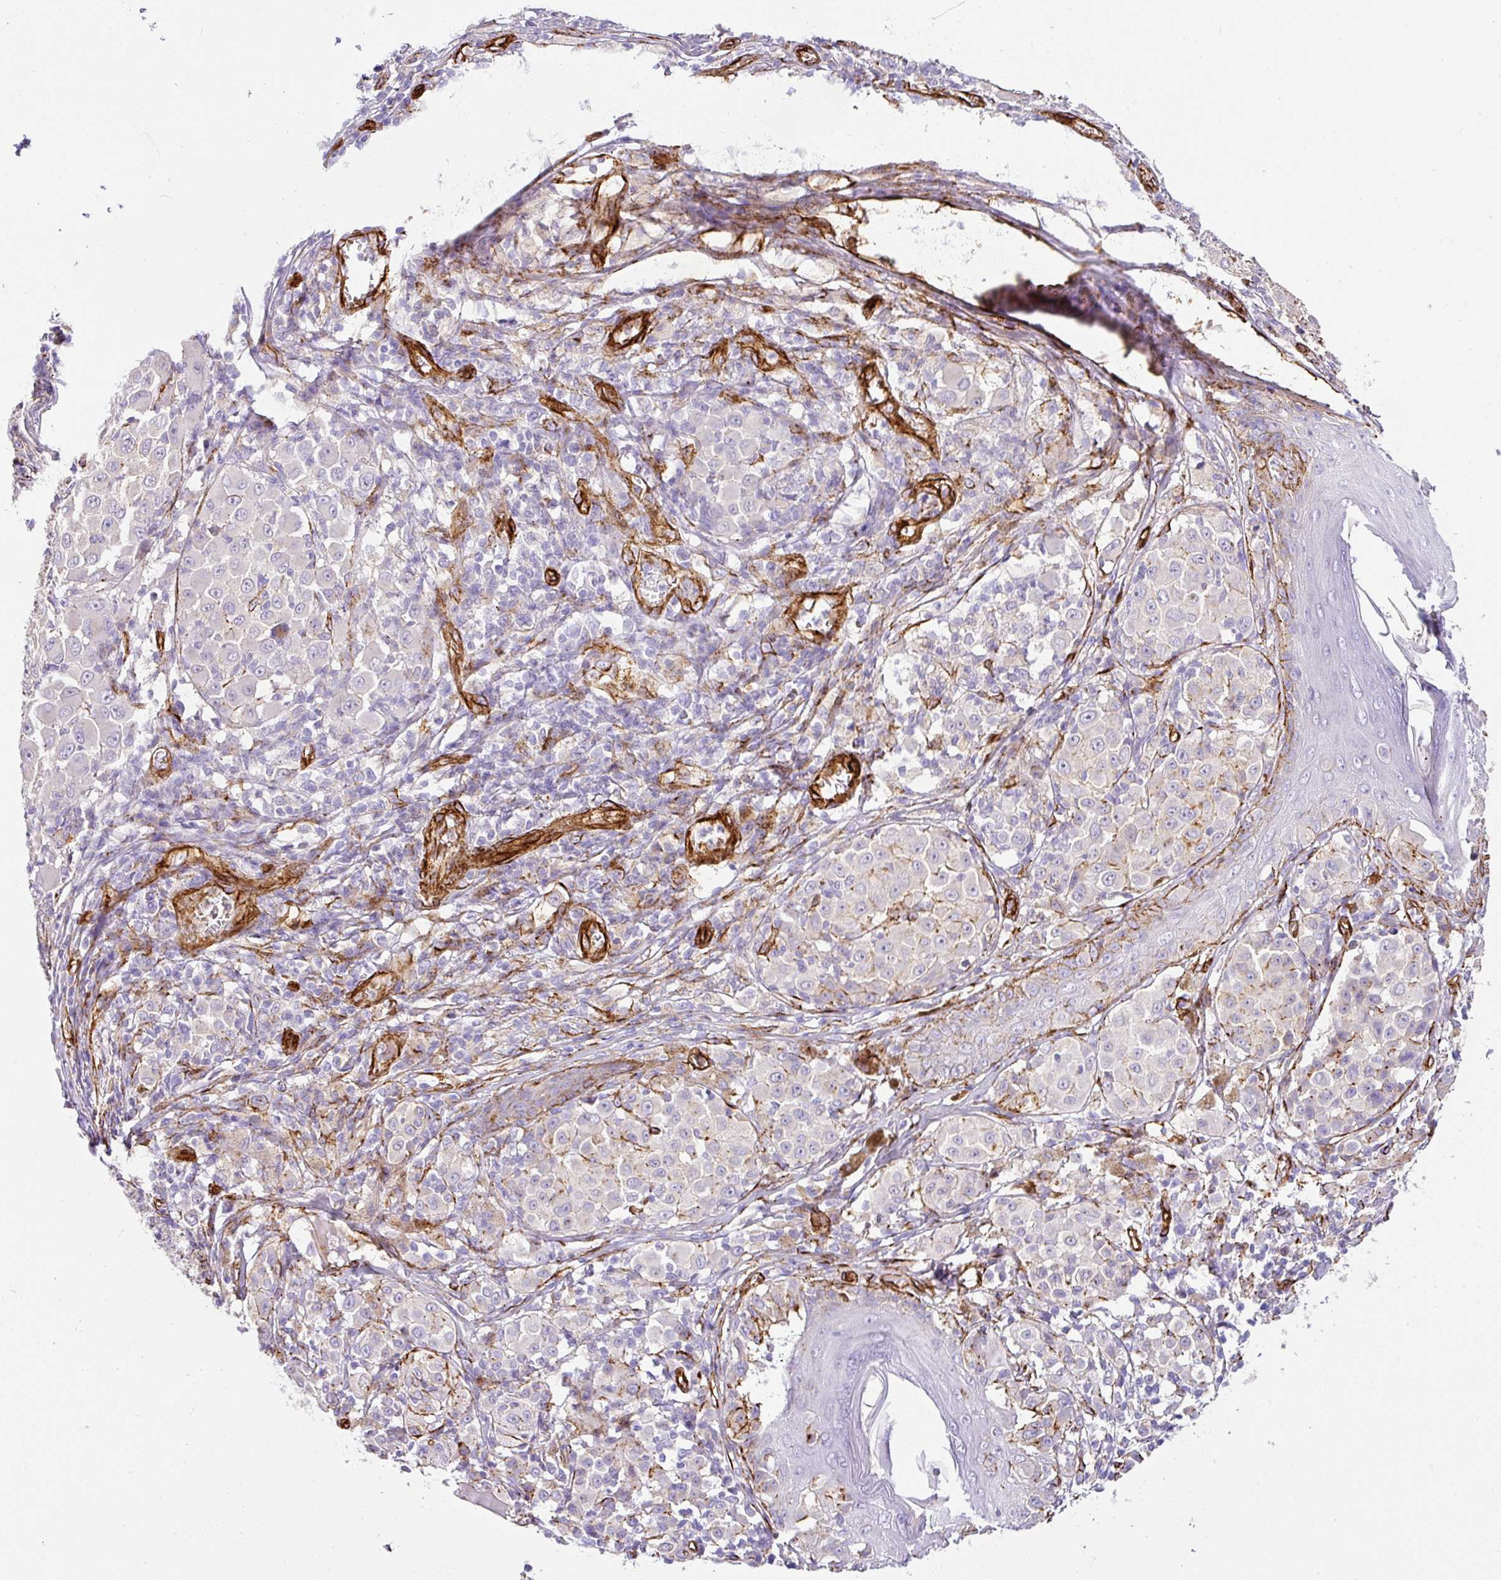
{"staining": {"intensity": "moderate", "quantity": "25%-75%", "location": "cytoplasmic/membranous"}, "tissue": "melanoma", "cell_type": "Tumor cells", "image_type": "cancer", "snomed": [{"axis": "morphology", "description": "Malignant melanoma, NOS"}, {"axis": "topography", "description": "Skin"}], "caption": "DAB (3,3'-diaminobenzidine) immunohistochemical staining of human malignant melanoma shows moderate cytoplasmic/membranous protein staining in approximately 25%-75% of tumor cells.", "gene": "SLC25A17", "patient": {"sex": "female", "age": 43}}